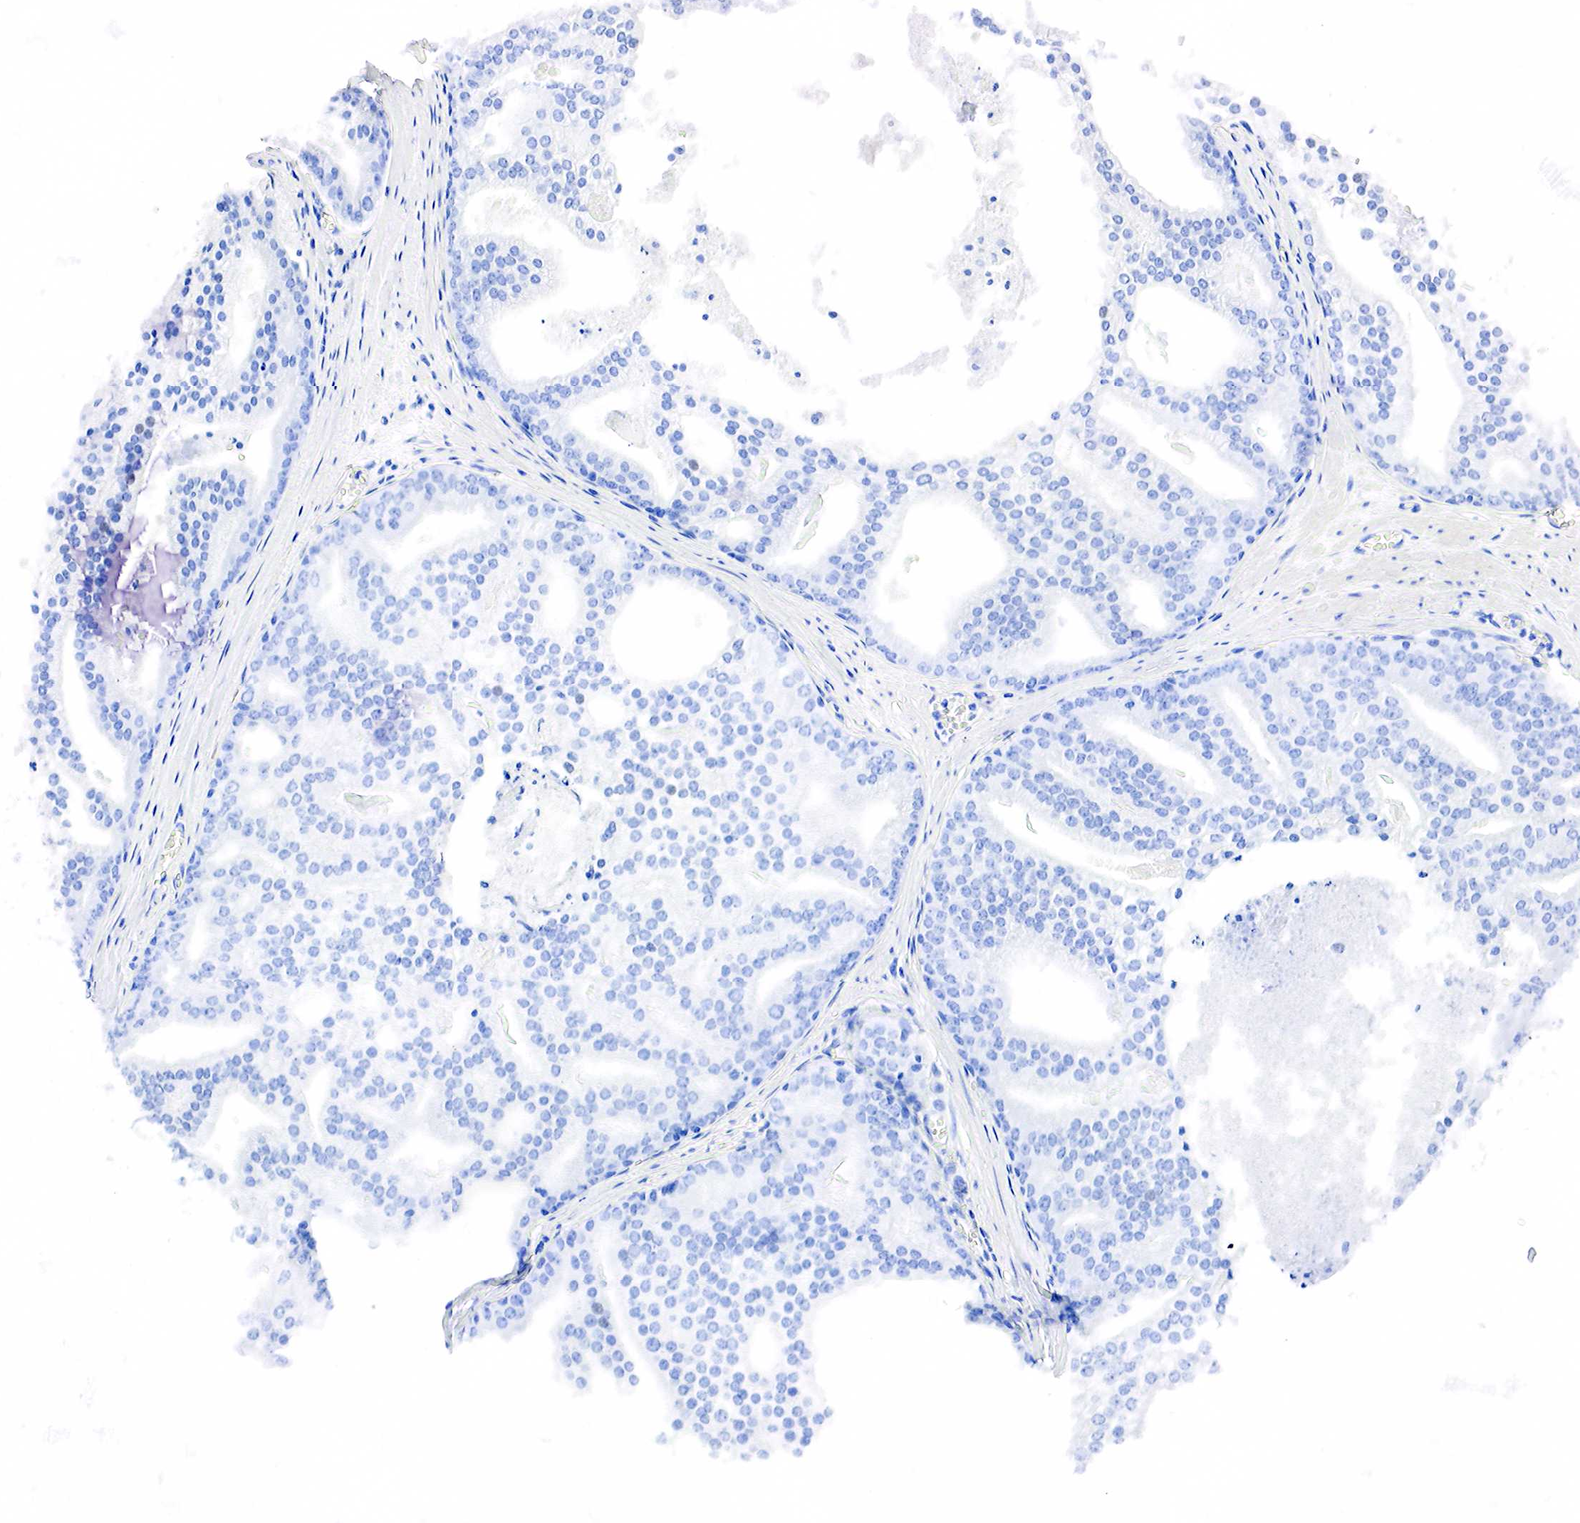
{"staining": {"intensity": "negative", "quantity": "none", "location": "none"}, "tissue": "prostate cancer", "cell_type": "Tumor cells", "image_type": "cancer", "snomed": [{"axis": "morphology", "description": "Adenocarcinoma, High grade"}, {"axis": "topography", "description": "Prostate"}], "caption": "This histopathology image is of prostate cancer stained with immunohistochemistry to label a protein in brown with the nuclei are counter-stained blue. There is no staining in tumor cells.", "gene": "PTH", "patient": {"sex": "male", "age": 56}}